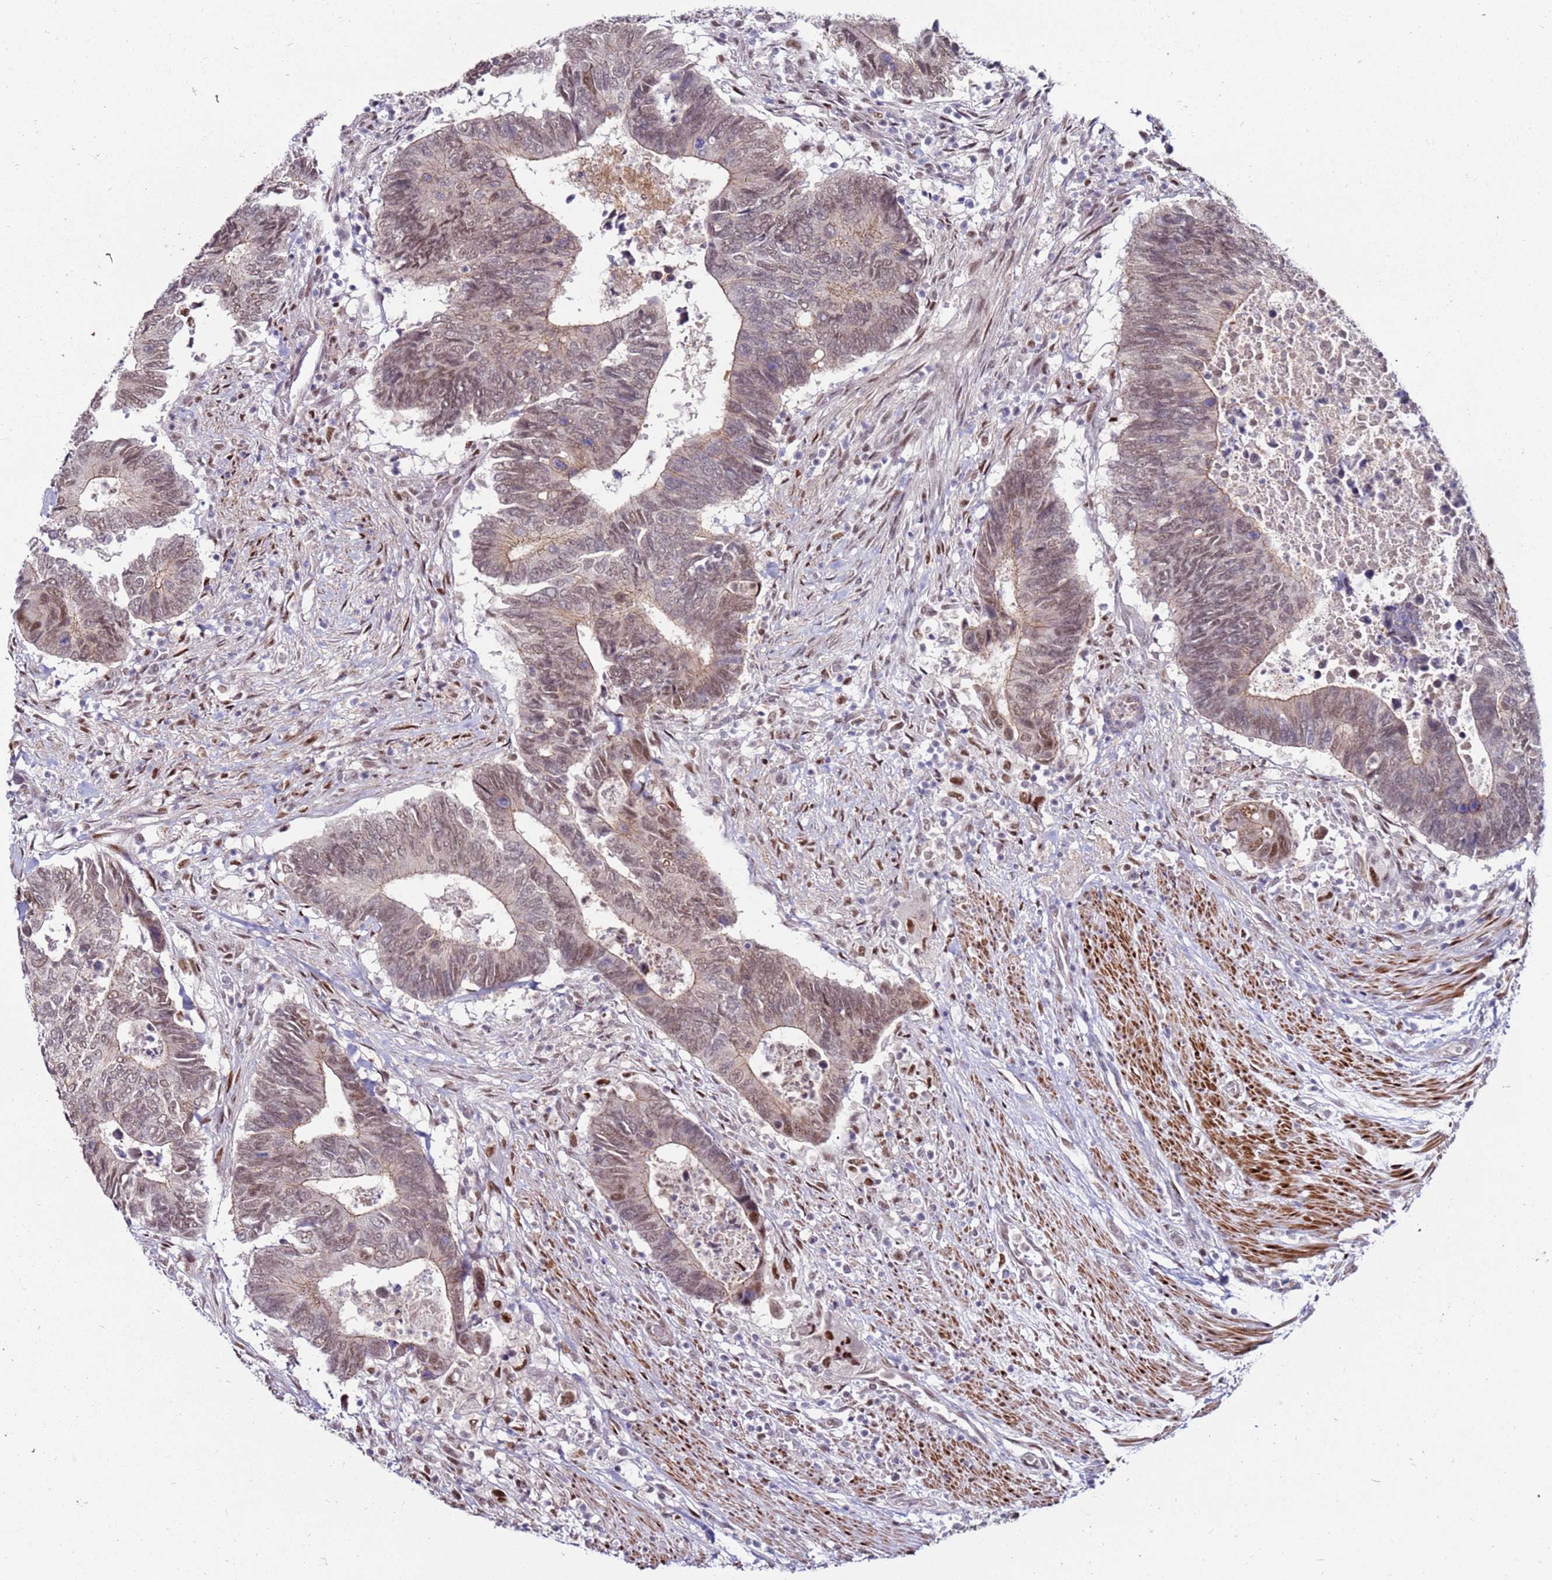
{"staining": {"intensity": "weak", "quantity": ">75%", "location": "cytoplasmic/membranous,nuclear"}, "tissue": "colorectal cancer", "cell_type": "Tumor cells", "image_type": "cancer", "snomed": [{"axis": "morphology", "description": "Adenocarcinoma, NOS"}, {"axis": "topography", "description": "Colon"}], "caption": "Tumor cells exhibit weak cytoplasmic/membranous and nuclear staining in approximately >75% of cells in colorectal cancer. (IHC, brightfield microscopy, high magnification).", "gene": "KPNA4", "patient": {"sex": "male", "age": 87}}